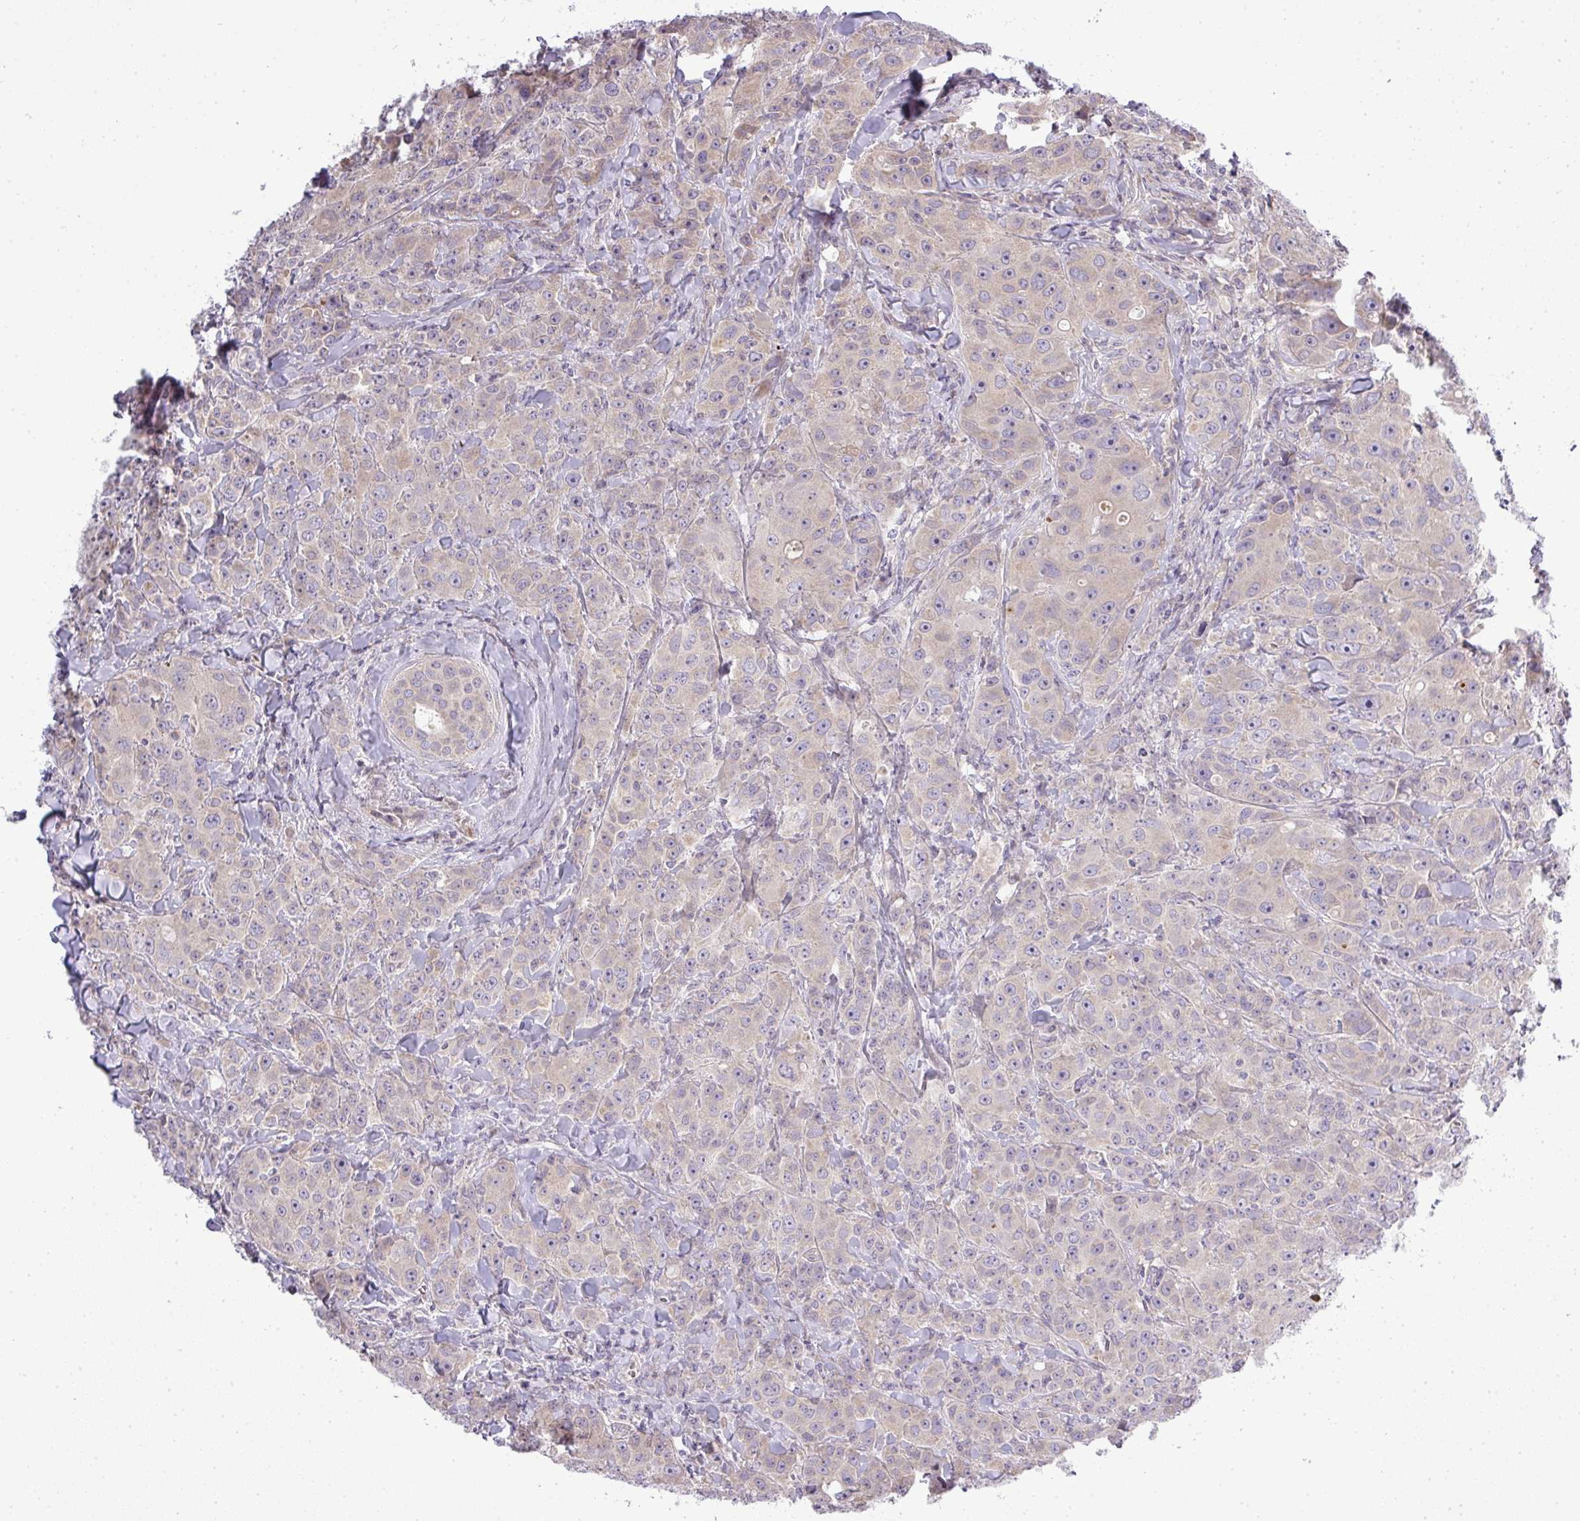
{"staining": {"intensity": "weak", "quantity": "<25%", "location": "cytoplasmic/membranous"}, "tissue": "breast cancer", "cell_type": "Tumor cells", "image_type": "cancer", "snomed": [{"axis": "morphology", "description": "Duct carcinoma"}, {"axis": "topography", "description": "Breast"}], "caption": "Breast infiltrating ductal carcinoma was stained to show a protein in brown. There is no significant positivity in tumor cells.", "gene": "ZDHHC1", "patient": {"sex": "female", "age": 43}}